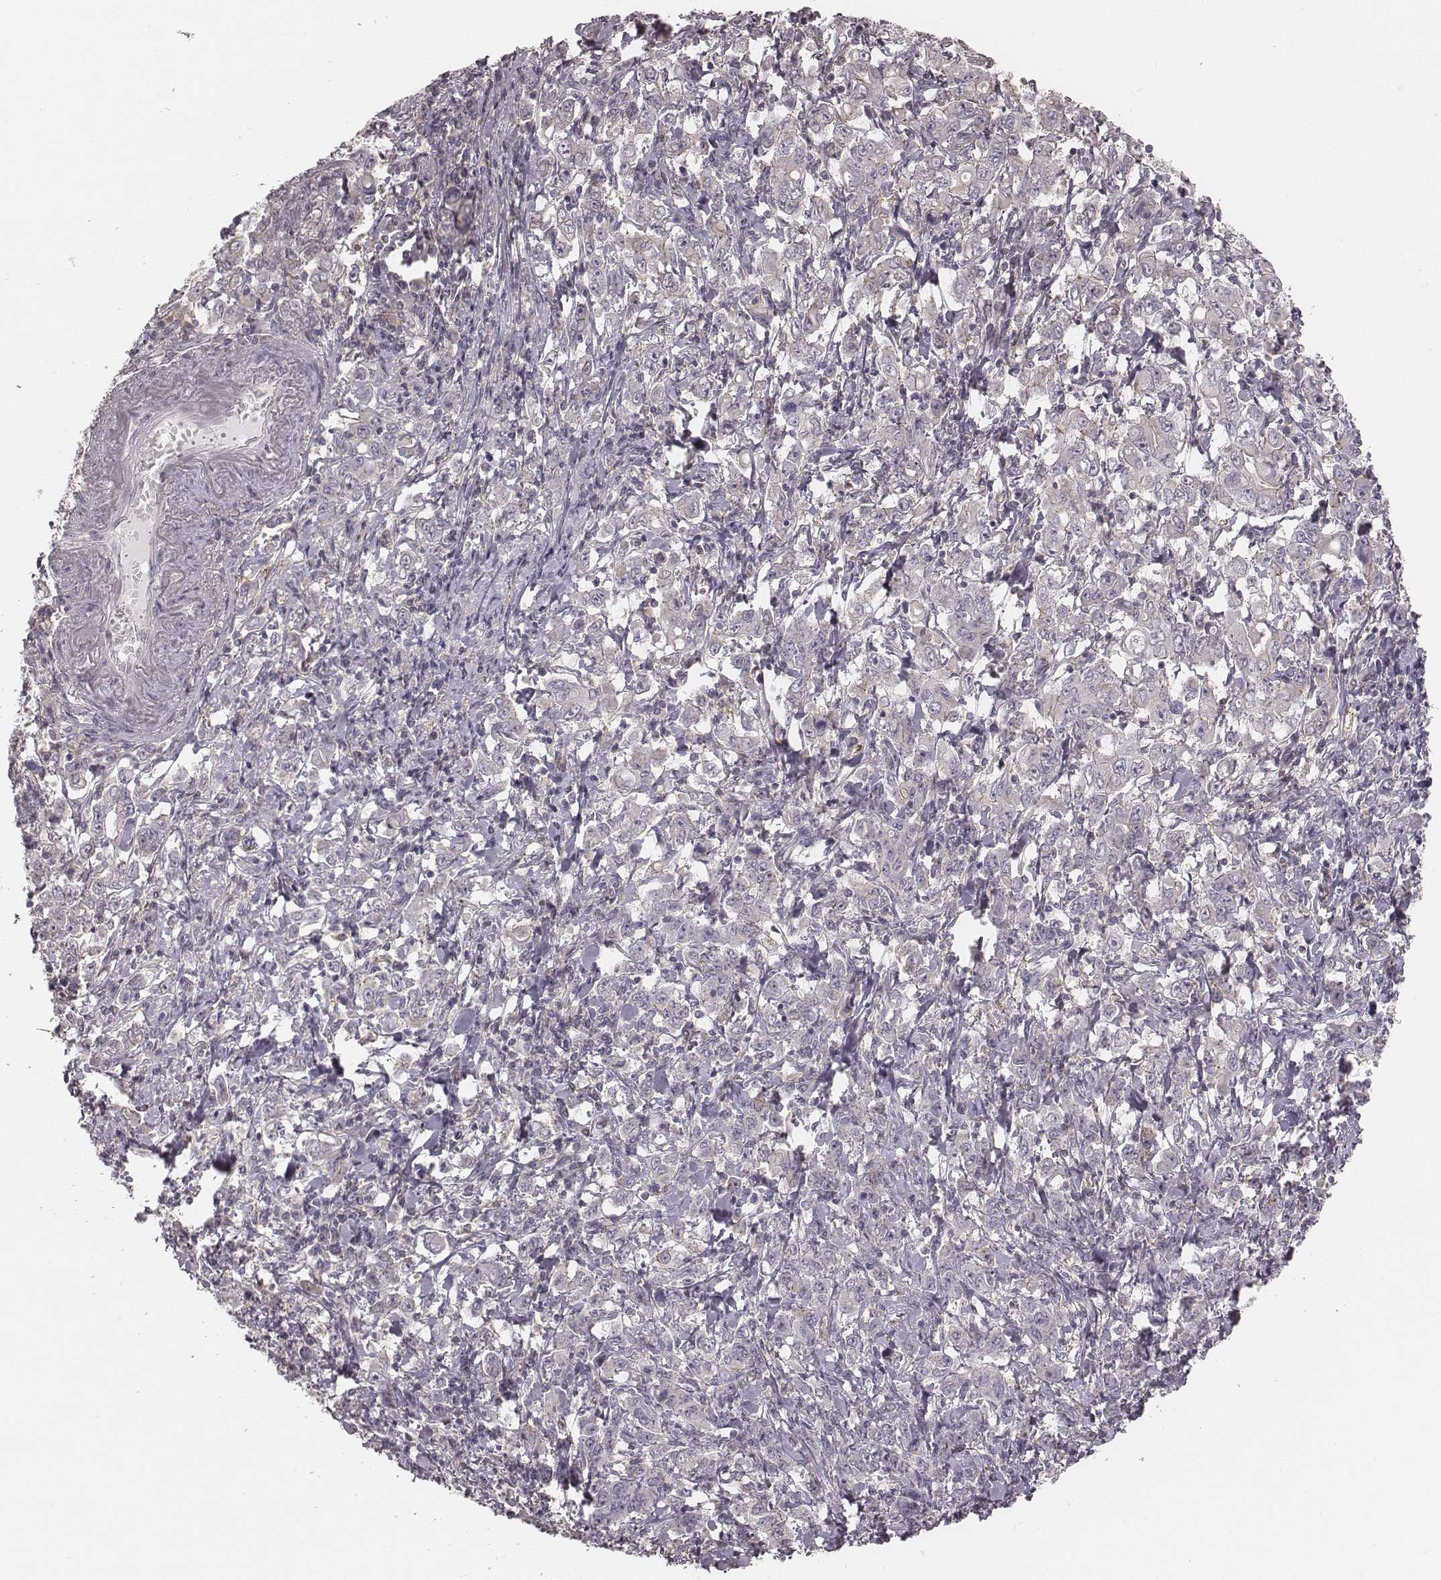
{"staining": {"intensity": "weak", "quantity": "25%-75%", "location": "cytoplasmic/membranous"}, "tissue": "stomach cancer", "cell_type": "Tumor cells", "image_type": "cancer", "snomed": [{"axis": "morphology", "description": "Adenocarcinoma, NOS"}, {"axis": "topography", "description": "Stomach, lower"}], "caption": "This histopathology image reveals stomach cancer stained with immunohistochemistry (IHC) to label a protein in brown. The cytoplasmic/membranous of tumor cells show weak positivity for the protein. Nuclei are counter-stained blue.", "gene": "TDRD5", "patient": {"sex": "female", "age": 72}}